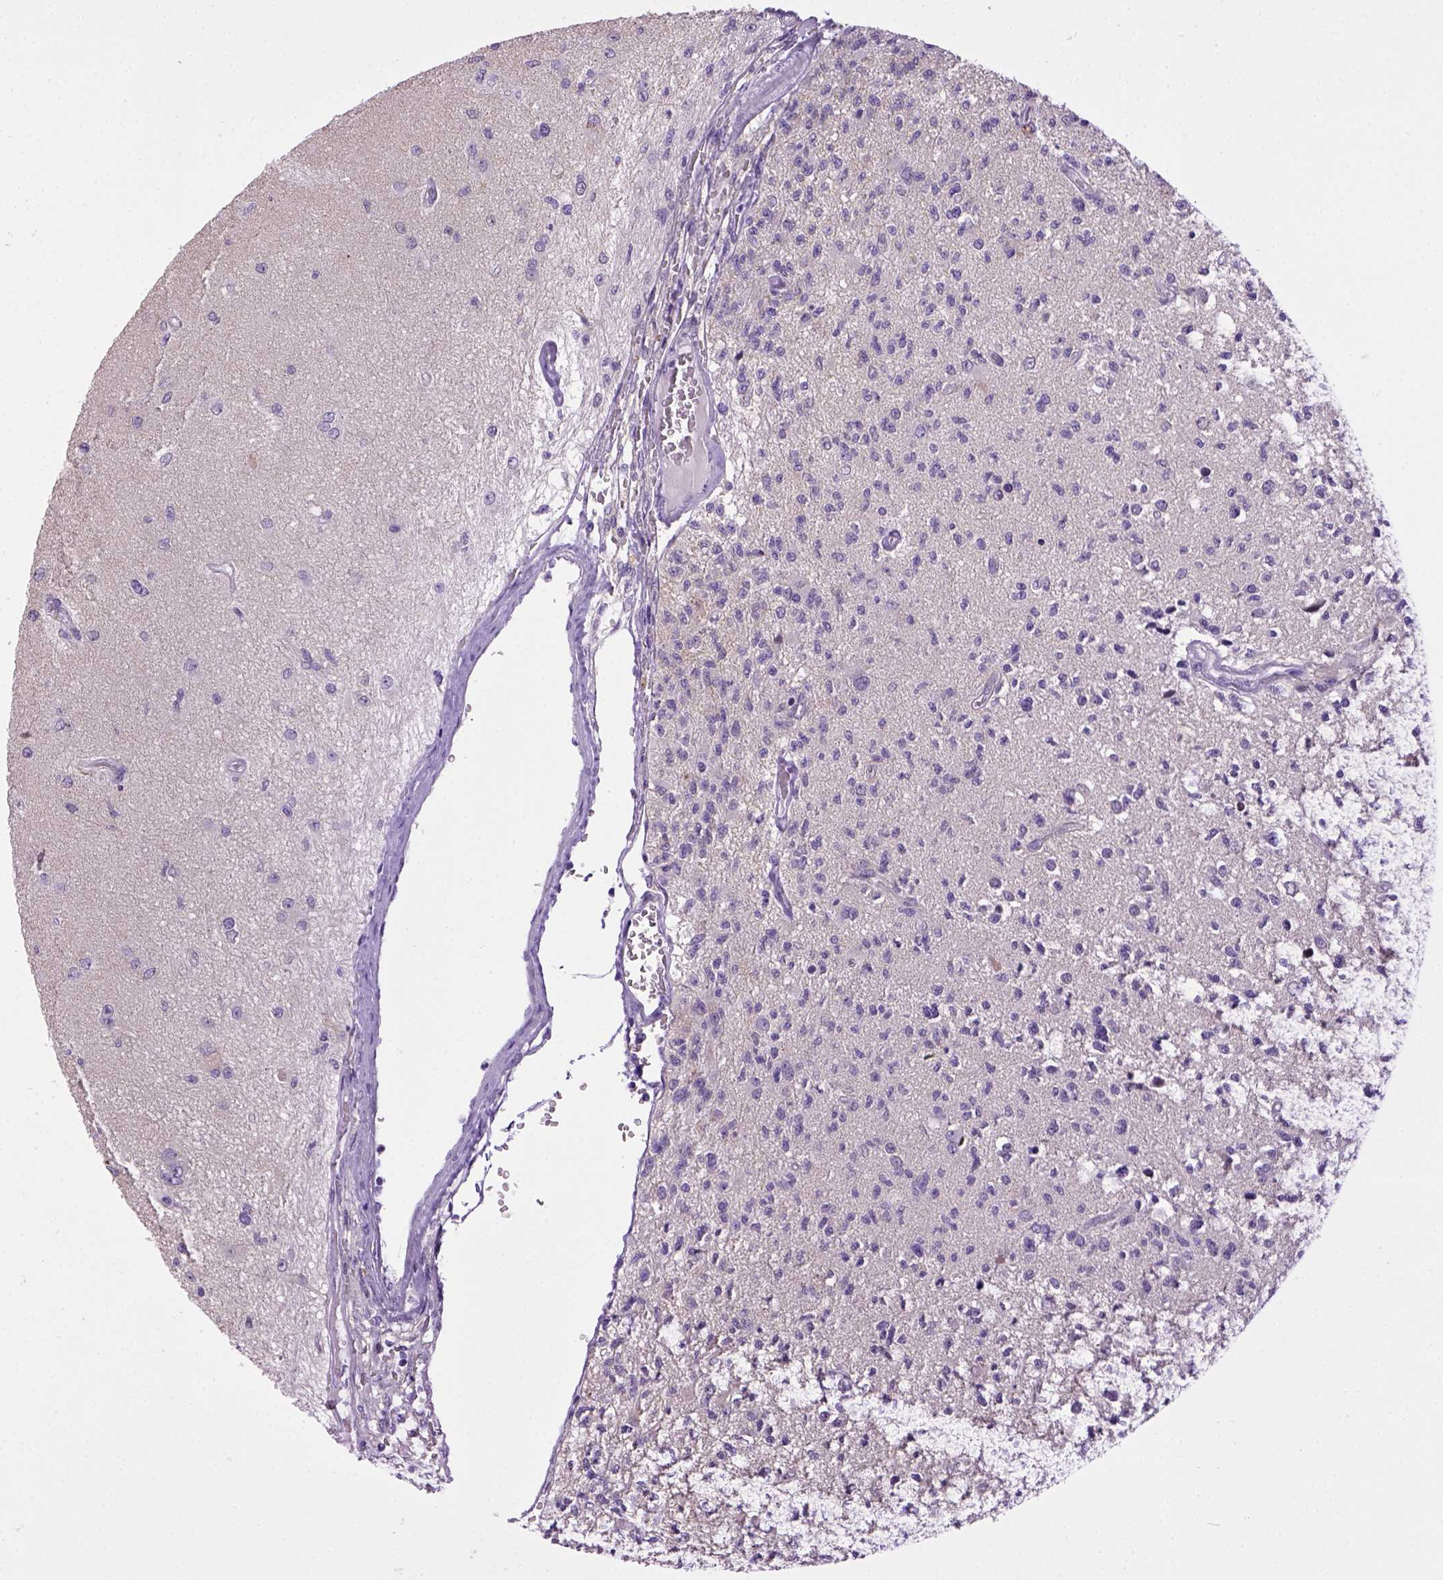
{"staining": {"intensity": "negative", "quantity": "none", "location": "none"}, "tissue": "glioma", "cell_type": "Tumor cells", "image_type": "cancer", "snomed": [{"axis": "morphology", "description": "Glioma, malignant, High grade"}, {"axis": "topography", "description": "Brain"}], "caption": "Tumor cells show no significant protein staining in malignant glioma (high-grade).", "gene": "CDH1", "patient": {"sex": "male", "age": 56}}